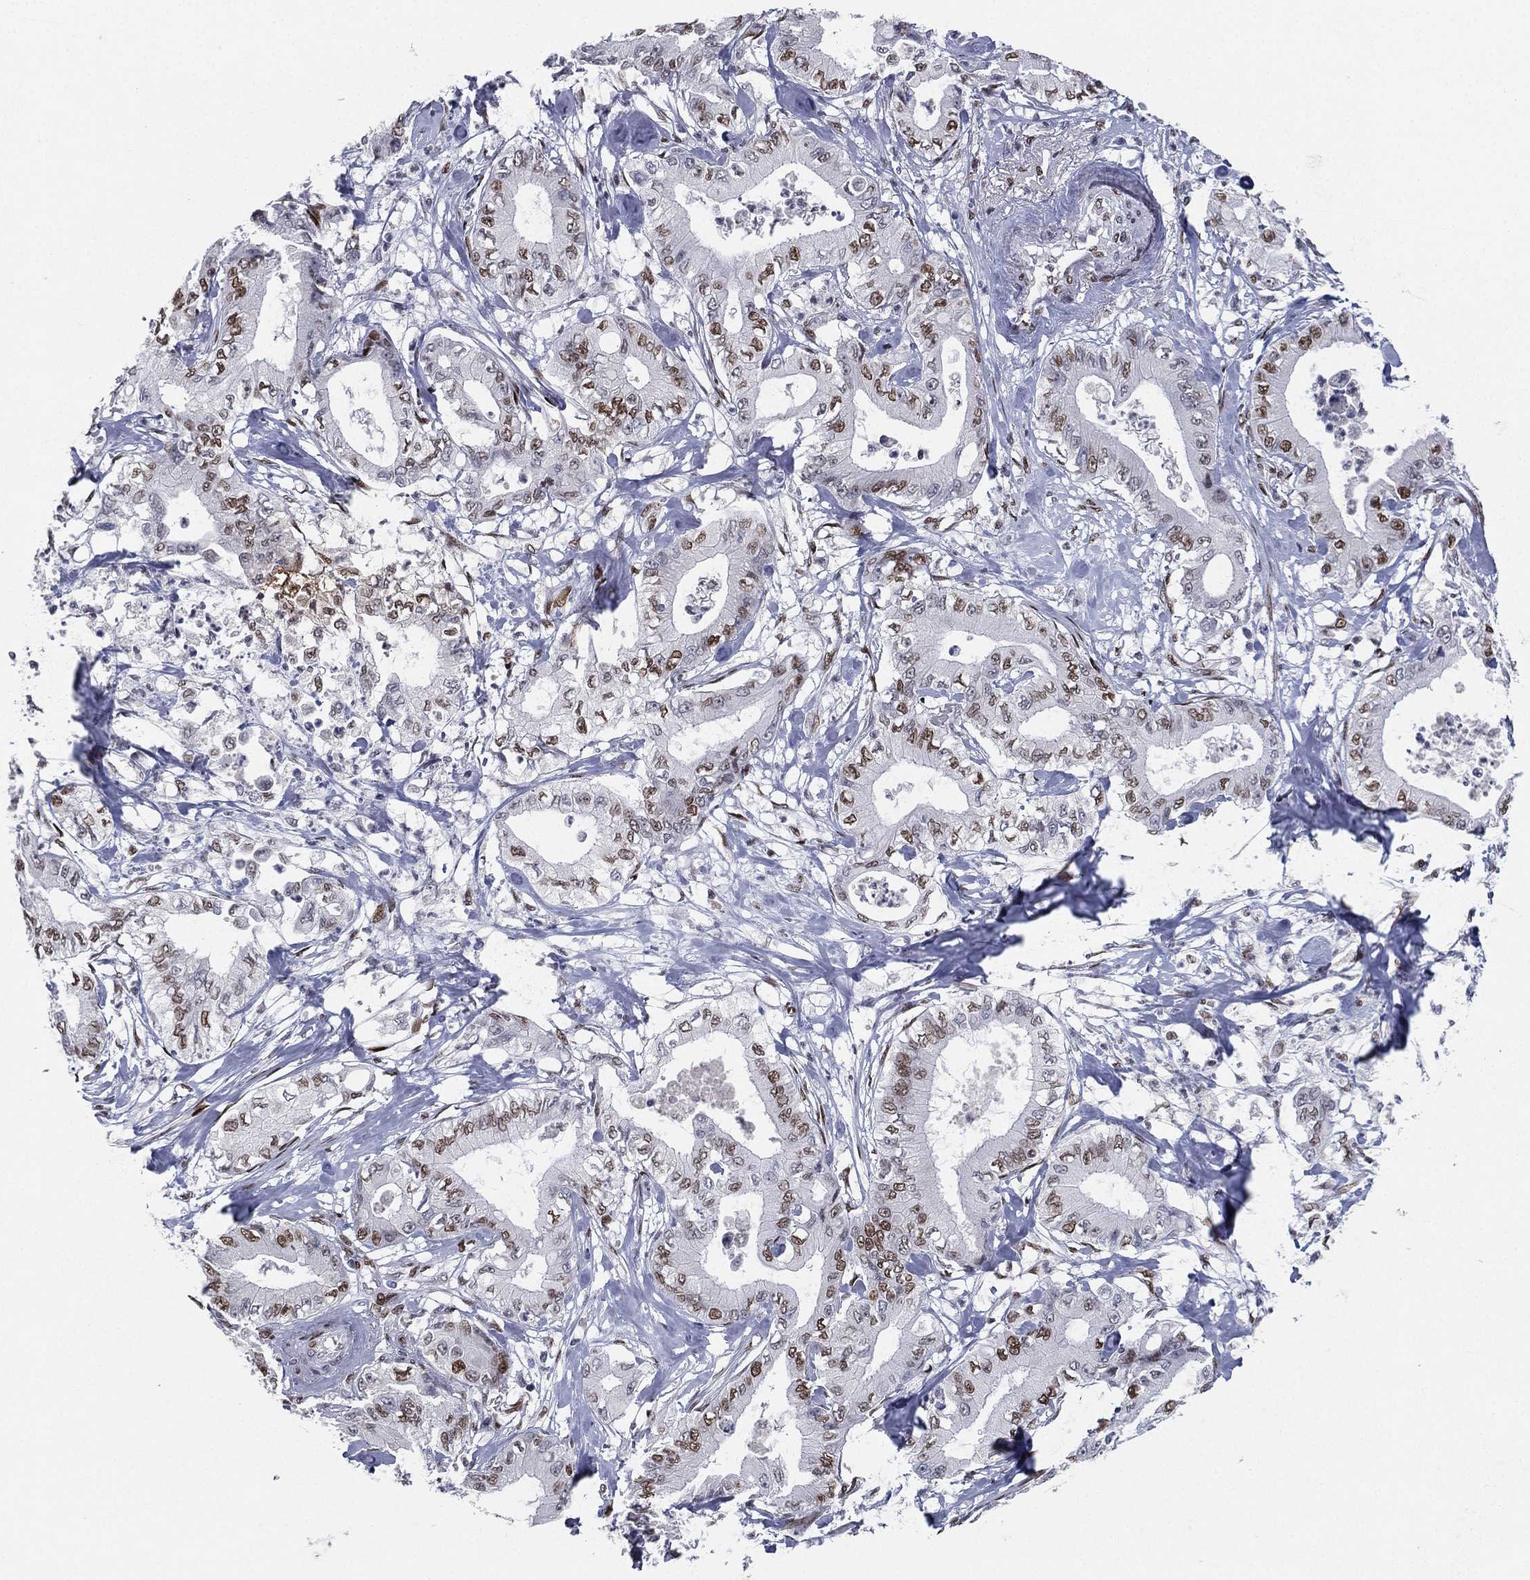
{"staining": {"intensity": "moderate", "quantity": ">75%", "location": "nuclear"}, "tissue": "pancreatic cancer", "cell_type": "Tumor cells", "image_type": "cancer", "snomed": [{"axis": "morphology", "description": "Adenocarcinoma, NOS"}, {"axis": "topography", "description": "Pancreas"}], "caption": "Immunohistochemistry (IHC) (DAB) staining of pancreatic cancer exhibits moderate nuclear protein staining in about >75% of tumor cells.", "gene": "RTF1", "patient": {"sex": "male", "age": 71}}